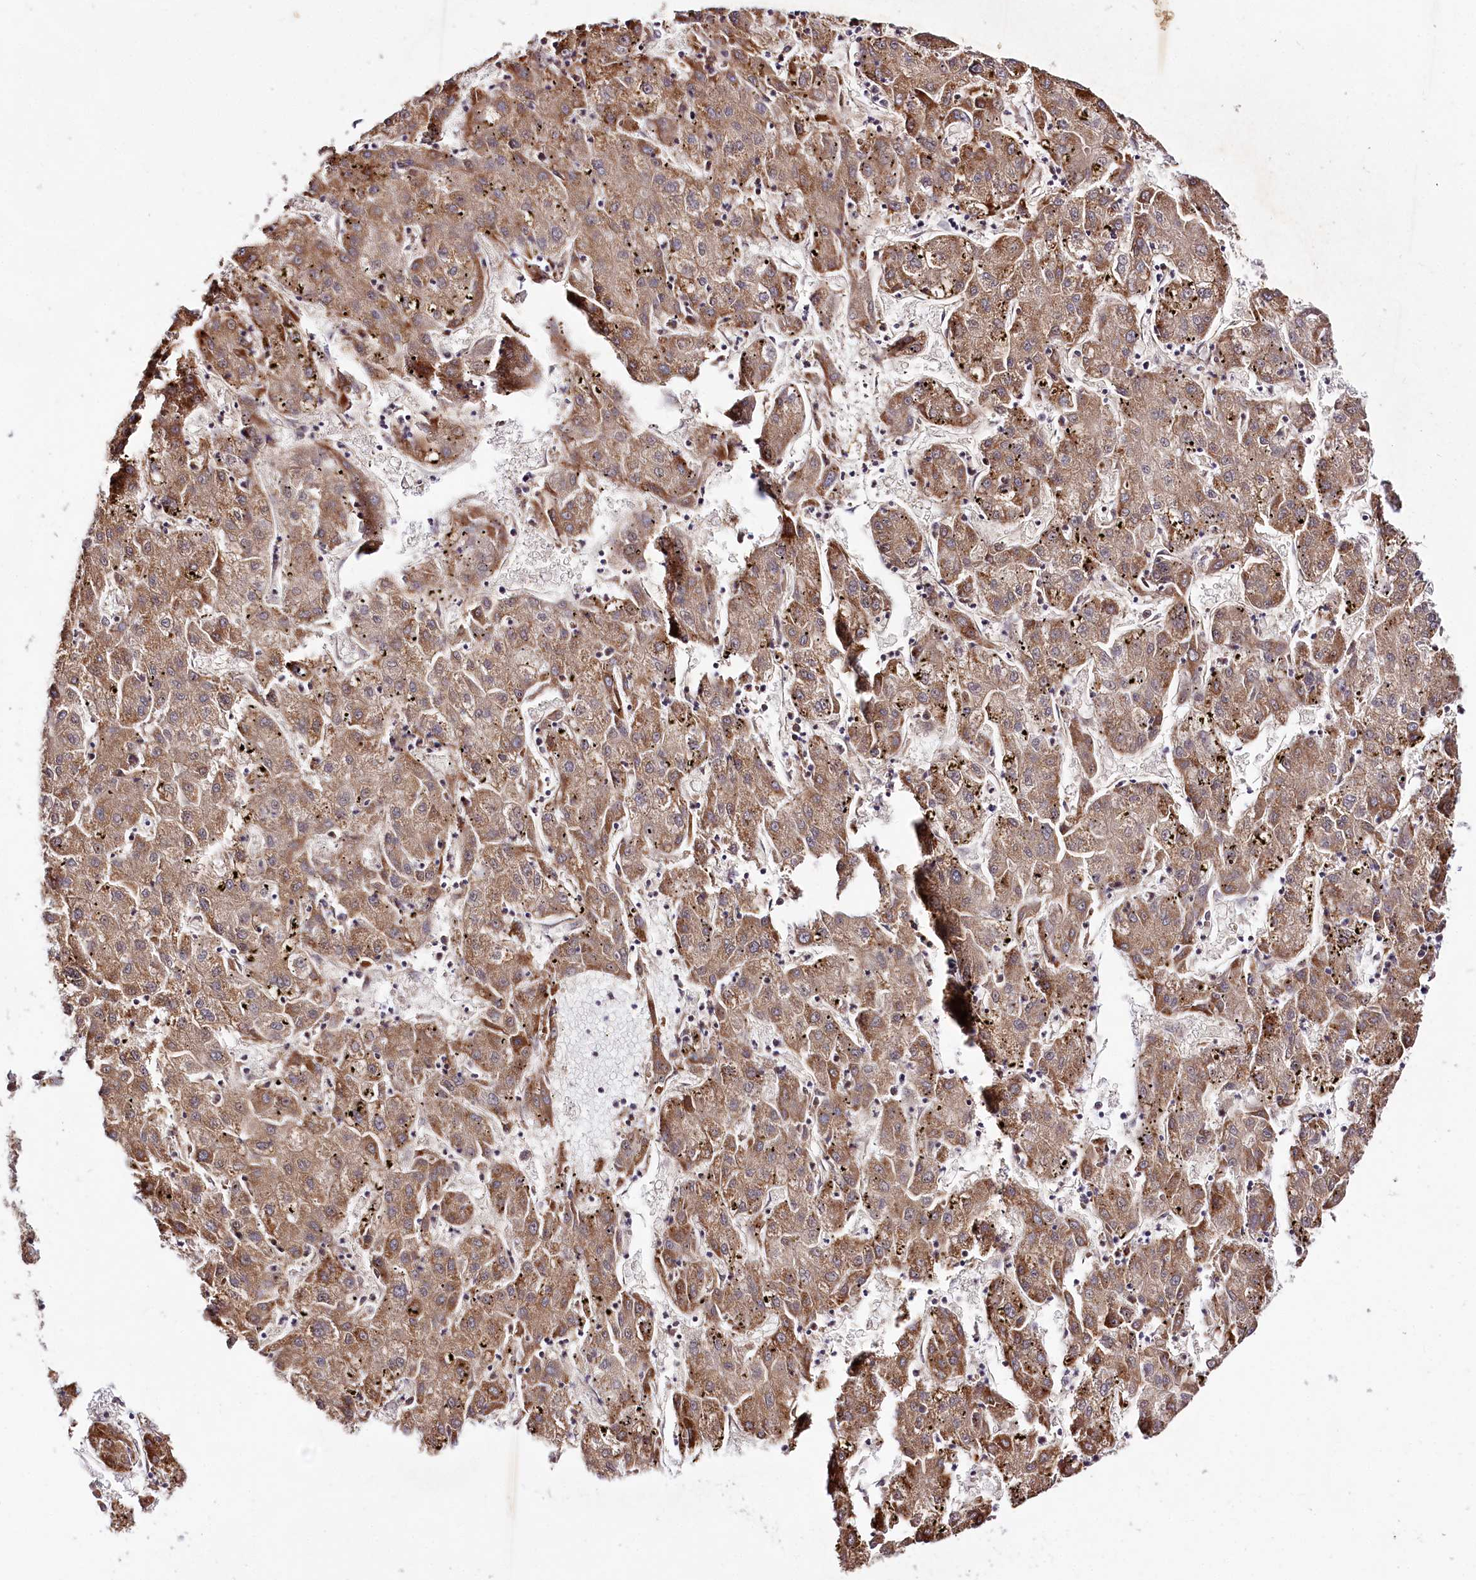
{"staining": {"intensity": "moderate", "quantity": ">75%", "location": "cytoplasmic/membranous"}, "tissue": "liver cancer", "cell_type": "Tumor cells", "image_type": "cancer", "snomed": [{"axis": "morphology", "description": "Carcinoma, Hepatocellular, NOS"}, {"axis": "topography", "description": "Liver"}], "caption": "The image shows immunohistochemical staining of liver hepatocellular carcinoma. There is moderate cytoplasmic/membranous positivity is present in approximately >75% of tumor cells. (IHC, brightfield microscopy, high magnification).", "gene": "DMP1", "patient": {"sex": "male", "age": 72}}